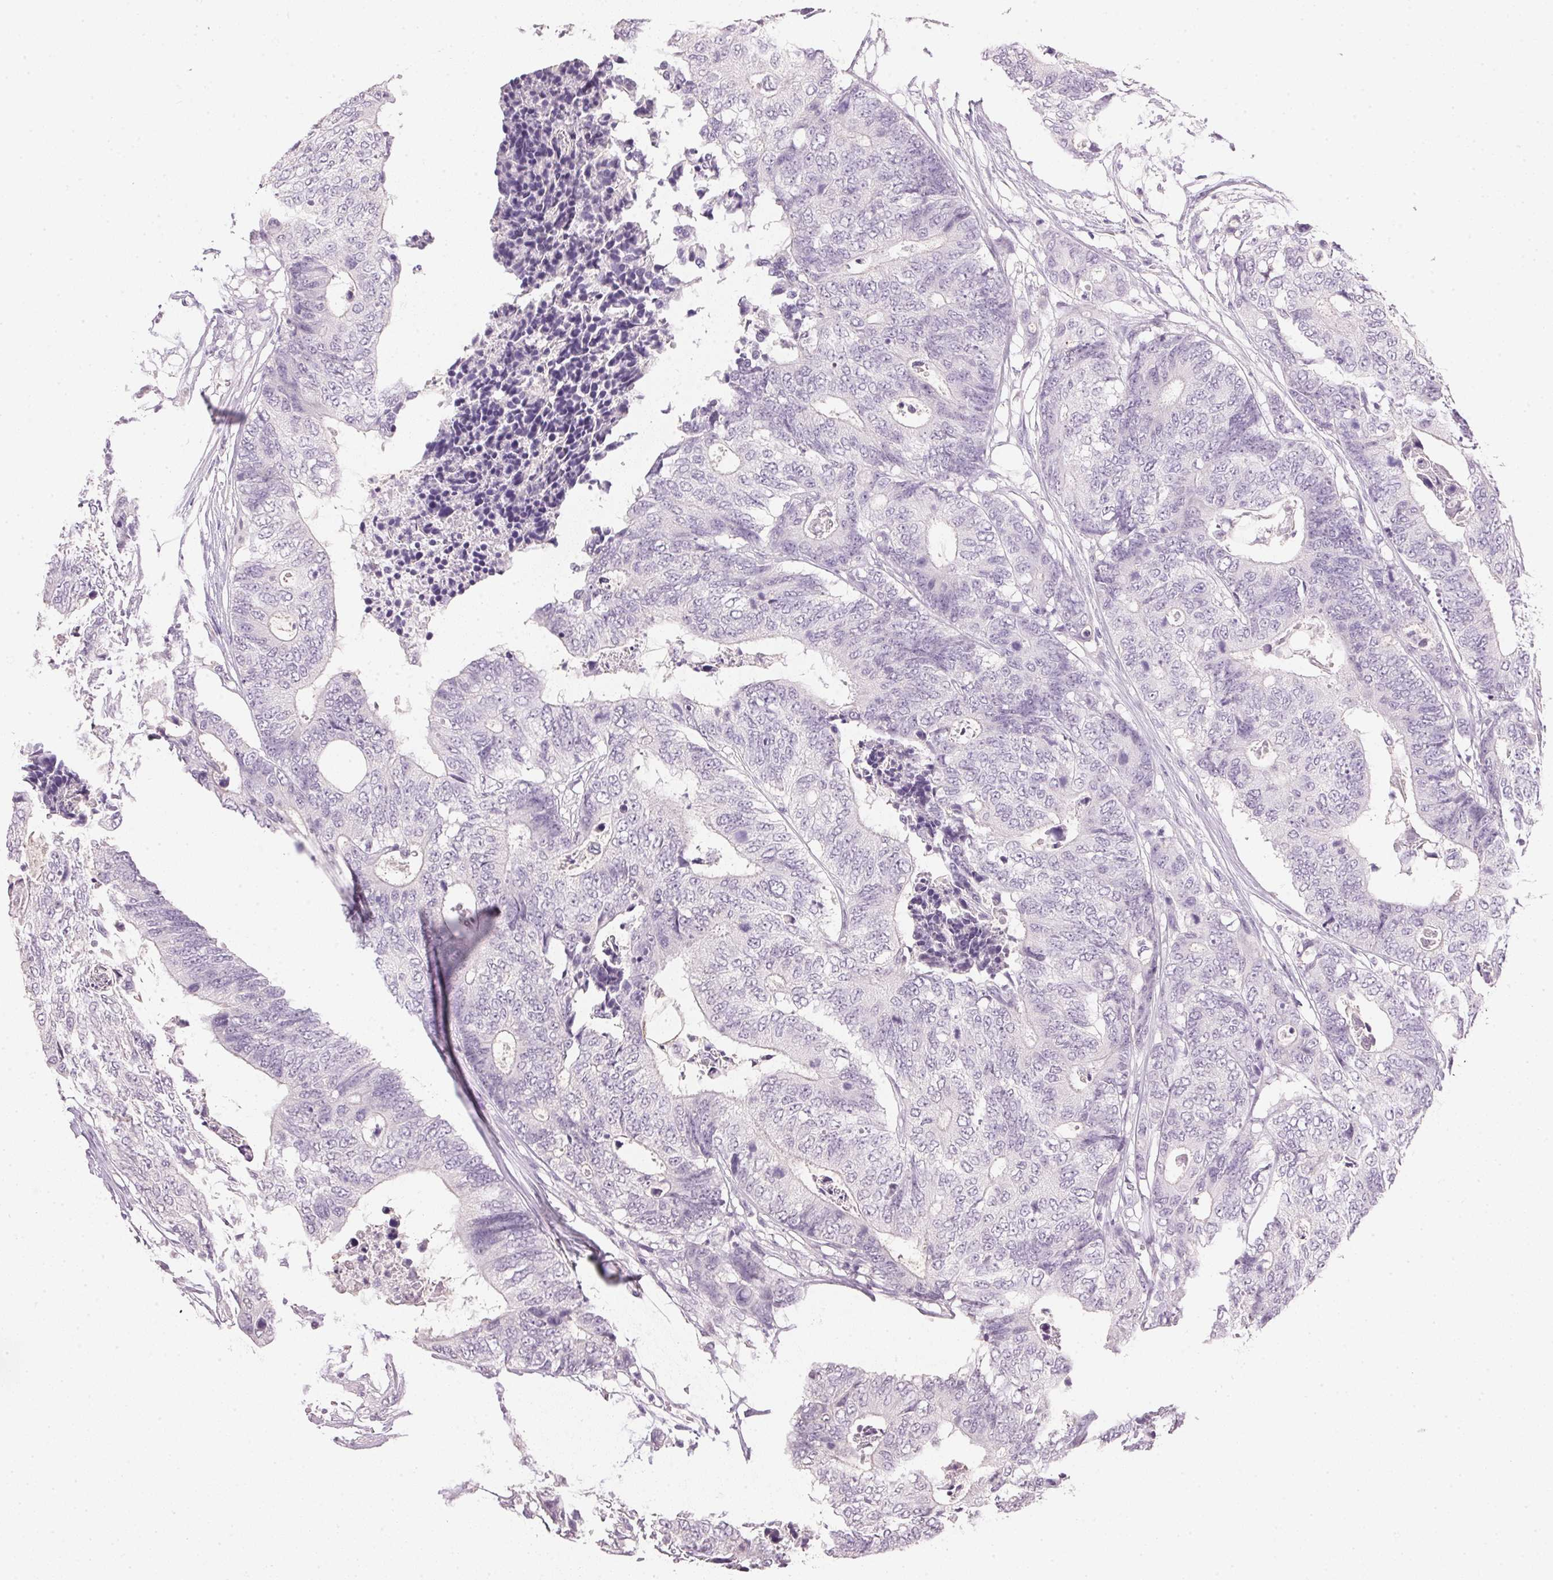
{"staining": {"intensity": "negative", "quantity": "none", "location": "none"}, "tissue": "colorectal cancer", "cell_type": "Tumor cells", "image_type": "cancer", "snomed": [{"axis": "morphology", "description": "Adenocarcinoma, NOS"}, {"axis": "topography", "description": "Colon"}], "caption": "Tumor cells are negative for protein expression in human colorectal adenocarcinoma.", "gene": "IGFBP1", "patient": {"sex": "female", "age": 48}}